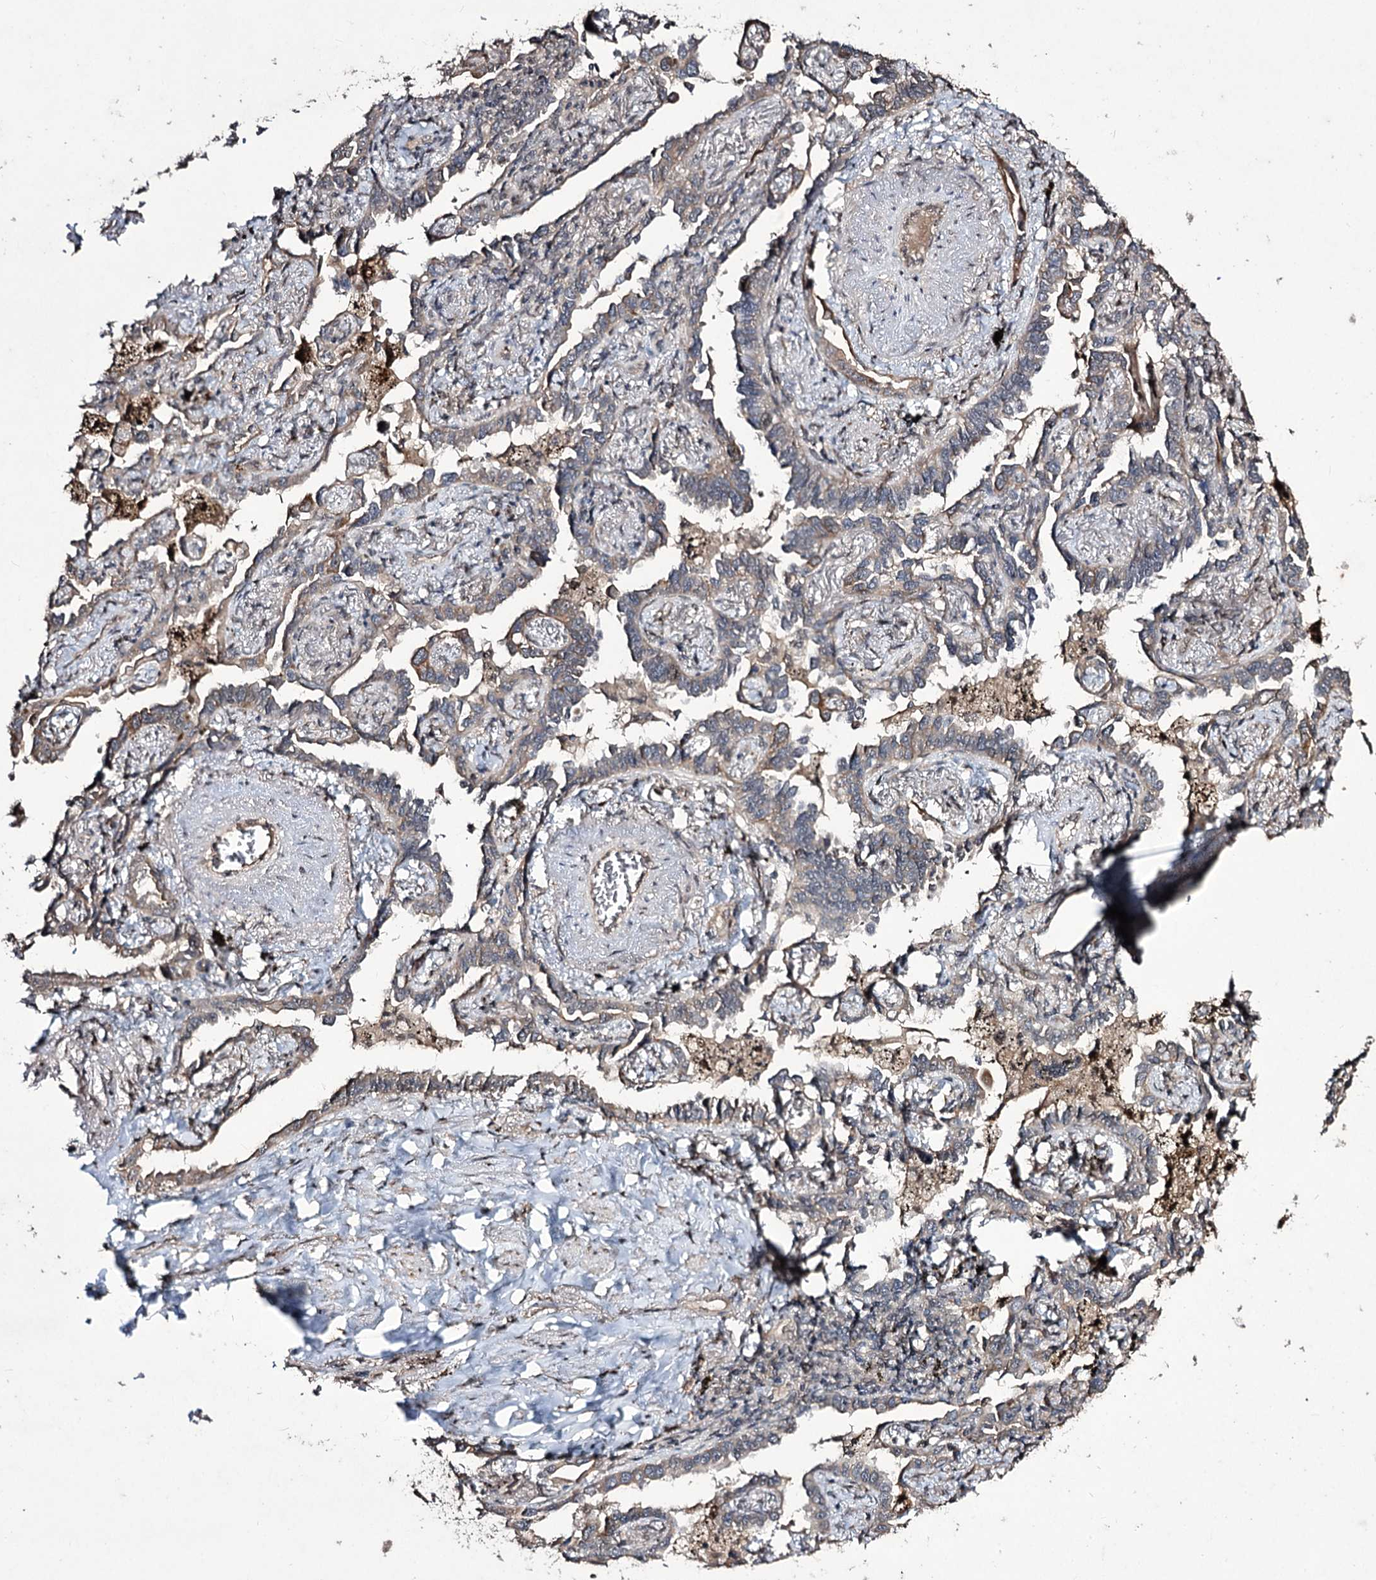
{"staining": {"intensity": "weak", "quantity": "25%-75%", "location": "cytoplasmic/membranous"}, "tissue": "lung cancer", "cell_type": "Tumor cells", "image_type": "cancer", "snomed": [{"axis": "morphology", "description": "Adenocarcinoma, NOS"}, {"axis": "topography", "description": "Lung"}], "caption": "There is low levels of weak cytoplasmic/membranous staining in tumor cells of adenocarcinoma (lung), as demonstrated by immunohistochemical staining (brown color).", "gene": "CPNE8", "patient": {"sex": "male", "age": 67}}